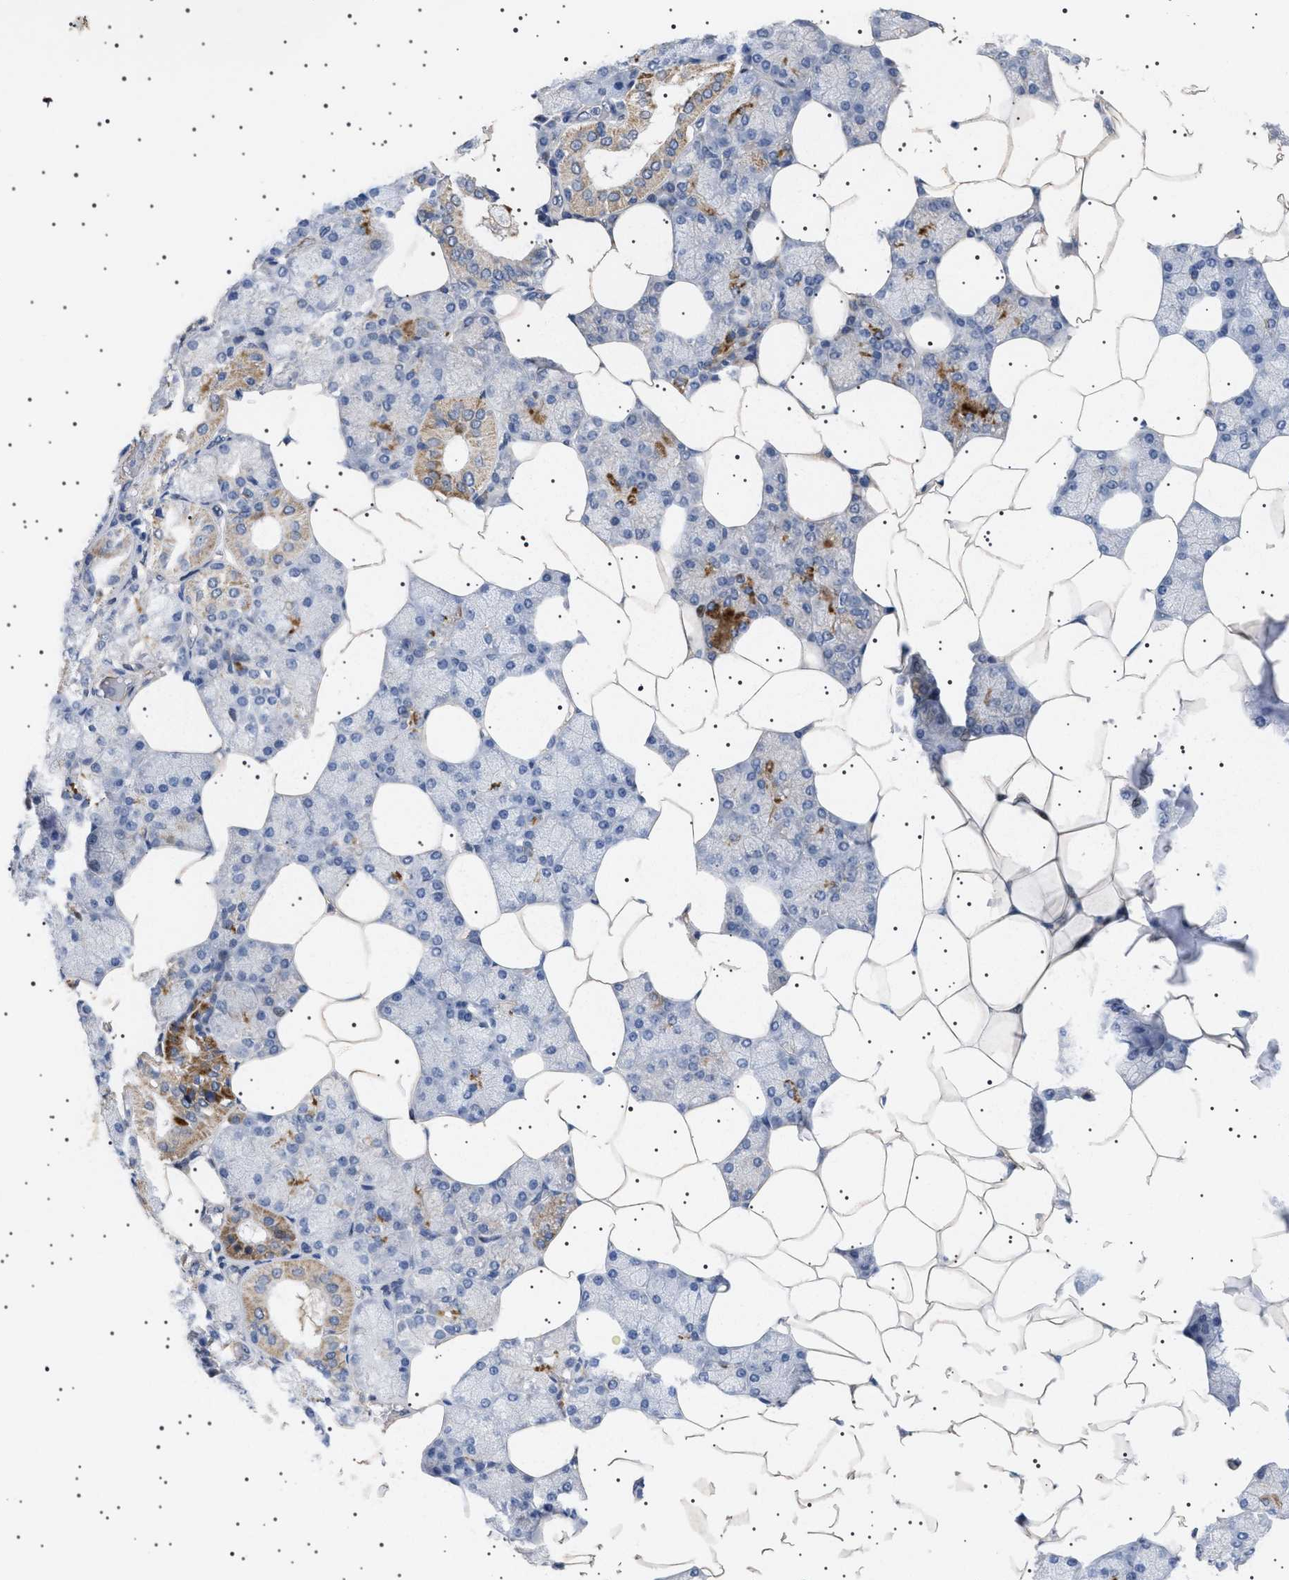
{"staining": {"intensity": "moderate", "quantity": "<25%", "location": "cytoplasmic/membranous"}, "tissue": "salivary gland", "cell_type": "Glandular cells", "image_type": "normal", "snomed": [{"axis": "morphology", "description": "Normal tissue, NOS"}, {"axis": "topography", "description": "Salivary gland"}], "caption": "DAB (3,3'-diaminobenzidine) immunohistochemical staining of unremarkable salivary gland reveals moderate cytoplasmic/membranous protein staining in about <25% of glandular cells.", "gene": "HTR1A", "patient": {"sex": "male", "age": 62}}